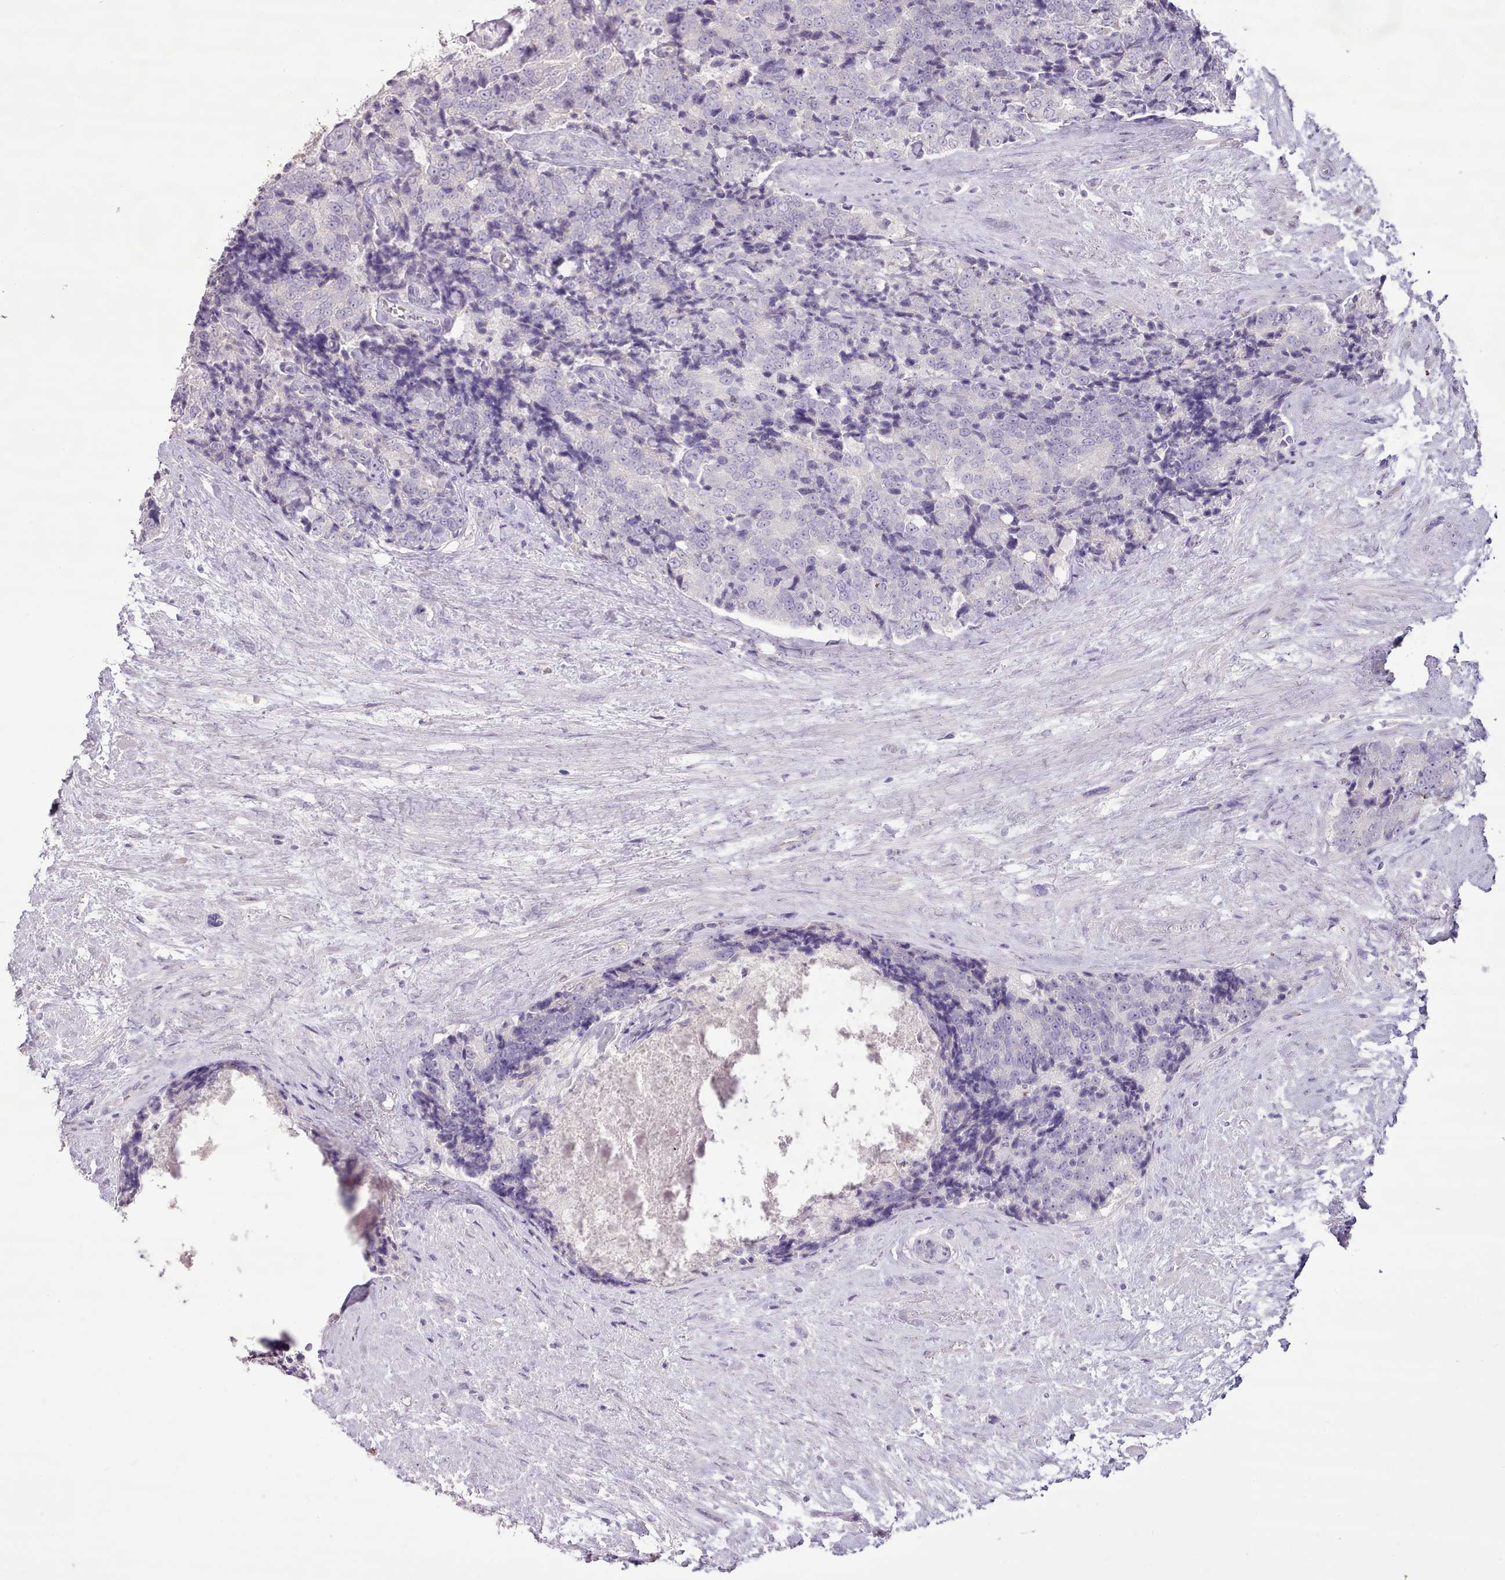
{"staining": {"intensity": "negative", "quantity": "none", "location": "none"}, "tissue": "prostate cancer", "cell_type": "Tumor cells", "image_type": "cancer", "snomed": [{"axis": "morphology", "description": "Adenocarcinoma, High grade"}, {"axis": "topography", "description": "Prostate"}], "caption": "High magnification brightfield microscopy of high-grade adenocarcinoma (prostate) stained with DAB (brown) and counterstained with hematoxylin (blue): tumor cells show no significant staining.", "gene": "BLOC1S2", "patient": {"sex": "male", "age": 70}}